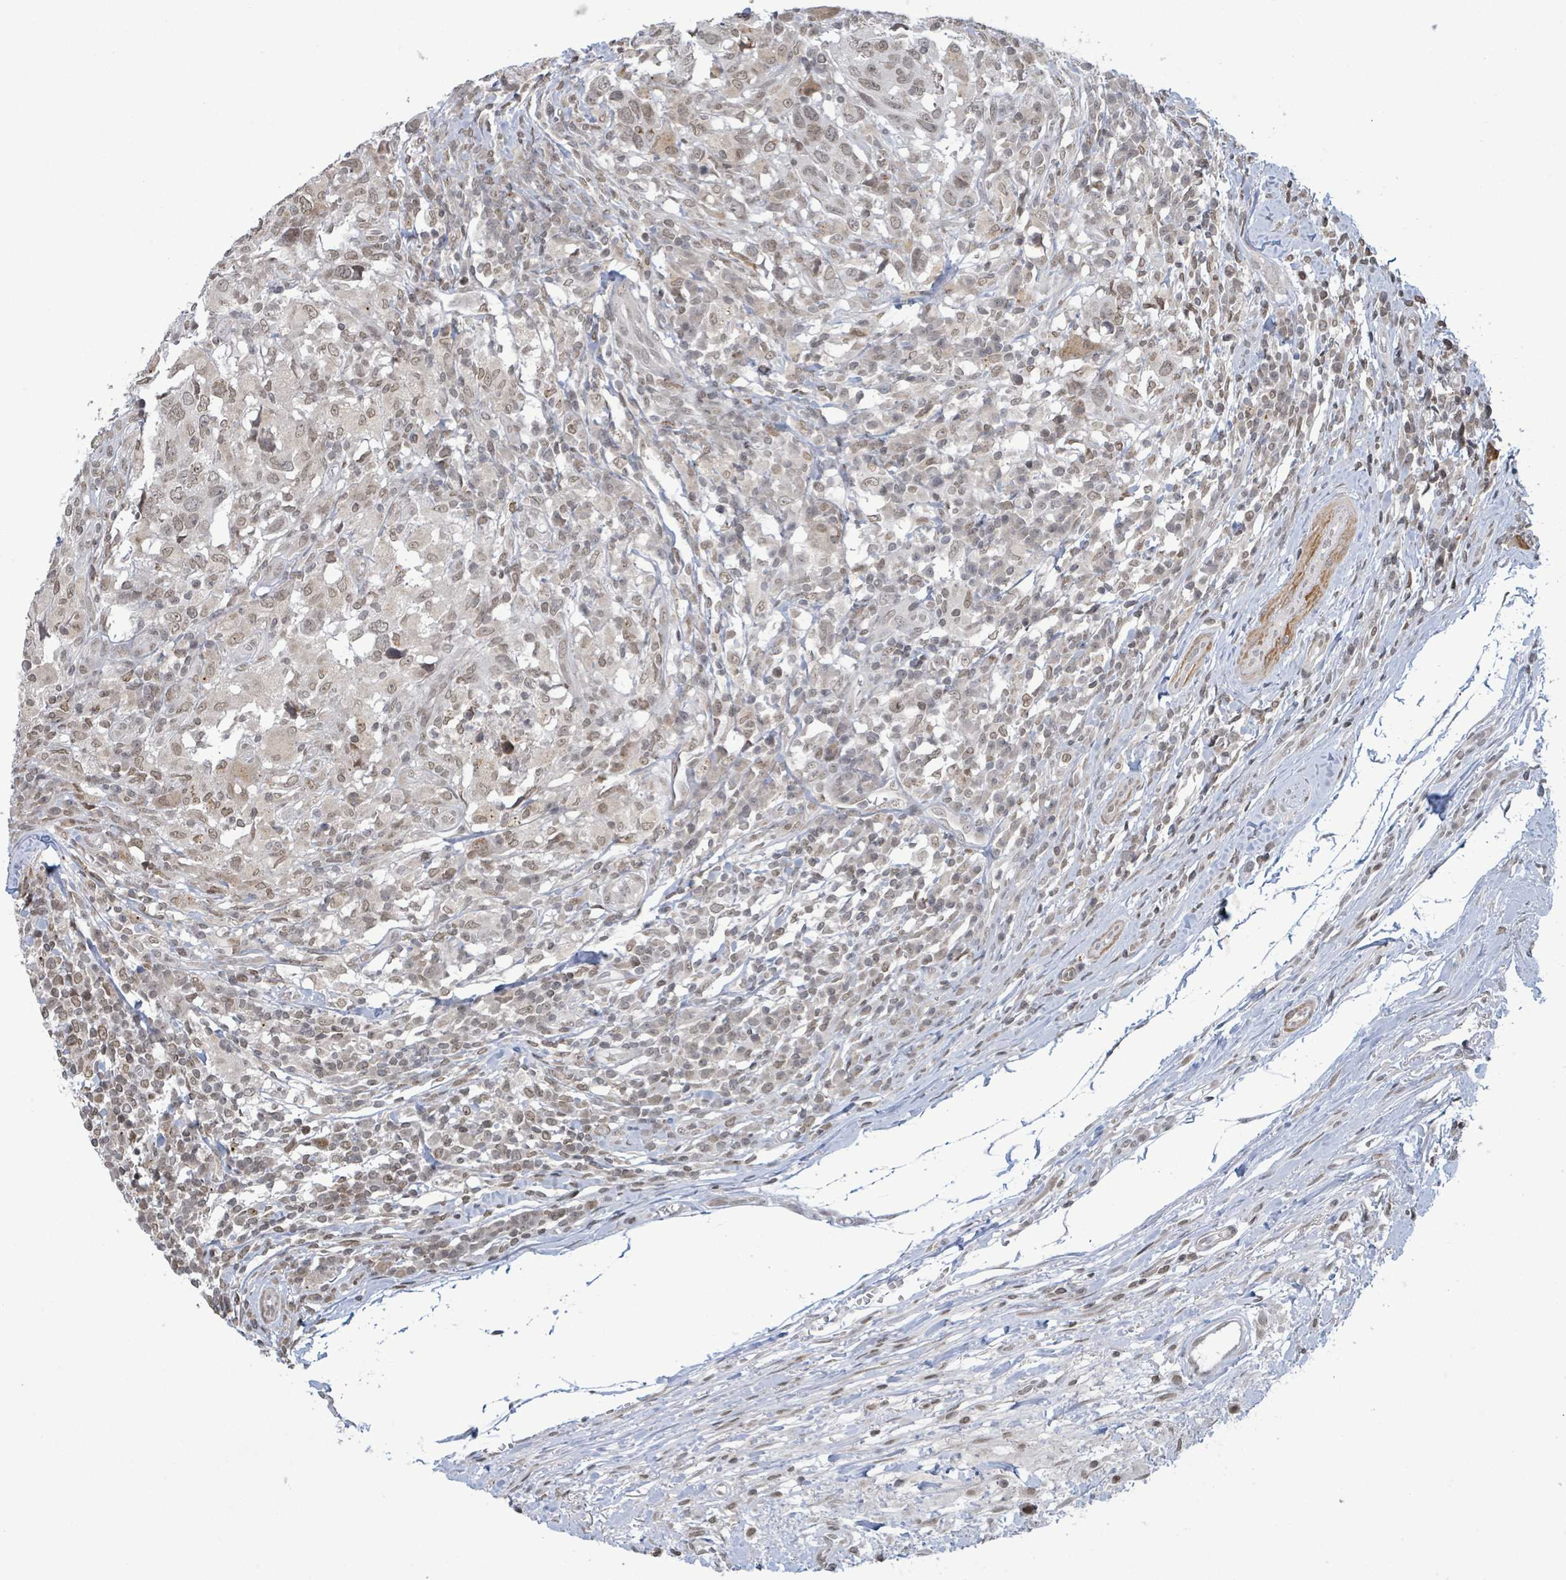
{"staining": {"intensity": "weak", "quantity": ">75%", "location": "nuclear"}, "tissue": "head and neck cancer", "cell_type": "Tumor cells", "image_type": "cancer", "snomed": [{"axis": "morphology", "description": "Normal tissue, NOS"}, {"axis": "morphology", "description": "Squamous cell carcinoma, NOS"}, {"axis": "topography", "description": "Skeletal muscle"}, {"axis": "topography", "description": "Vascular tissue"}, {"axis": "topography", "description": "Peripheral nerve tissue"}, {"axis": "topography", "description": "Head-Neck"}], "caption": "A low amount of weak nuclear positivity is seen in about >75% of tumor cells in head and neck cancer tissue.", "gene": "SBF2", "patient": {"sex": "male", "age": 66}}